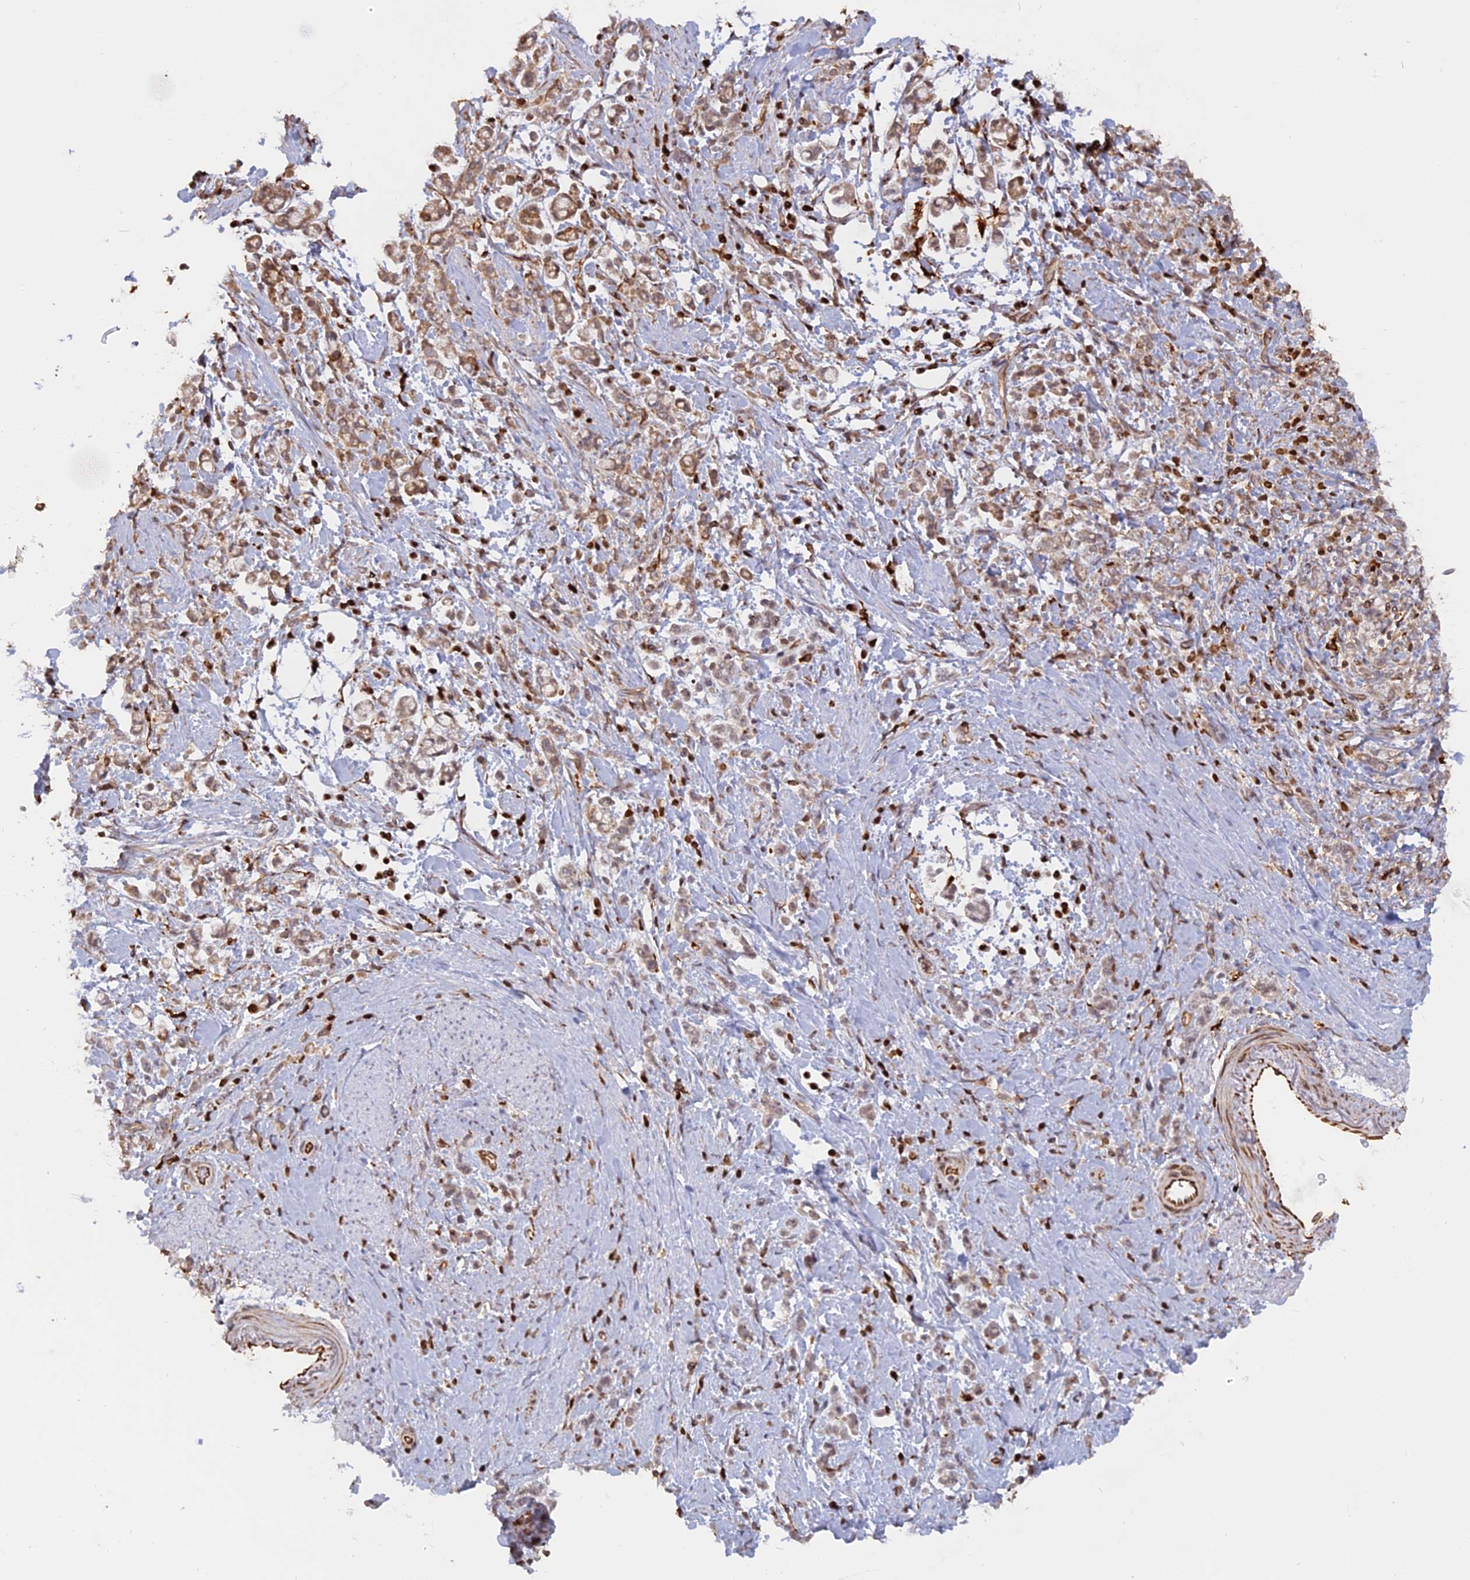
{"staining": {"intensity": "moderate", "quantity": "25%-75%", "location": "cytoplasmic/membranous"}, "tissue": "stomach cancer", "cell_type": "Tumor cells", "image_type": "cancer", "snomed": [{"axis": "morphology", "description": "Adenocarcinoma, NOS"}, {"axis": "topography", "description": "Stomach"}], "caption": "An immunohistochemistry (IHC) image of tumor tissue is shown. Protein staining in brown highlights moderate cytoplasmic/membranous positivity in adenocarcinoma (stomach) within tumor cells. (DAB IHC with brightfield microscopy, high magnification).", "gene": "APOBR", "patient": {"sex": "female", "age": 60}}